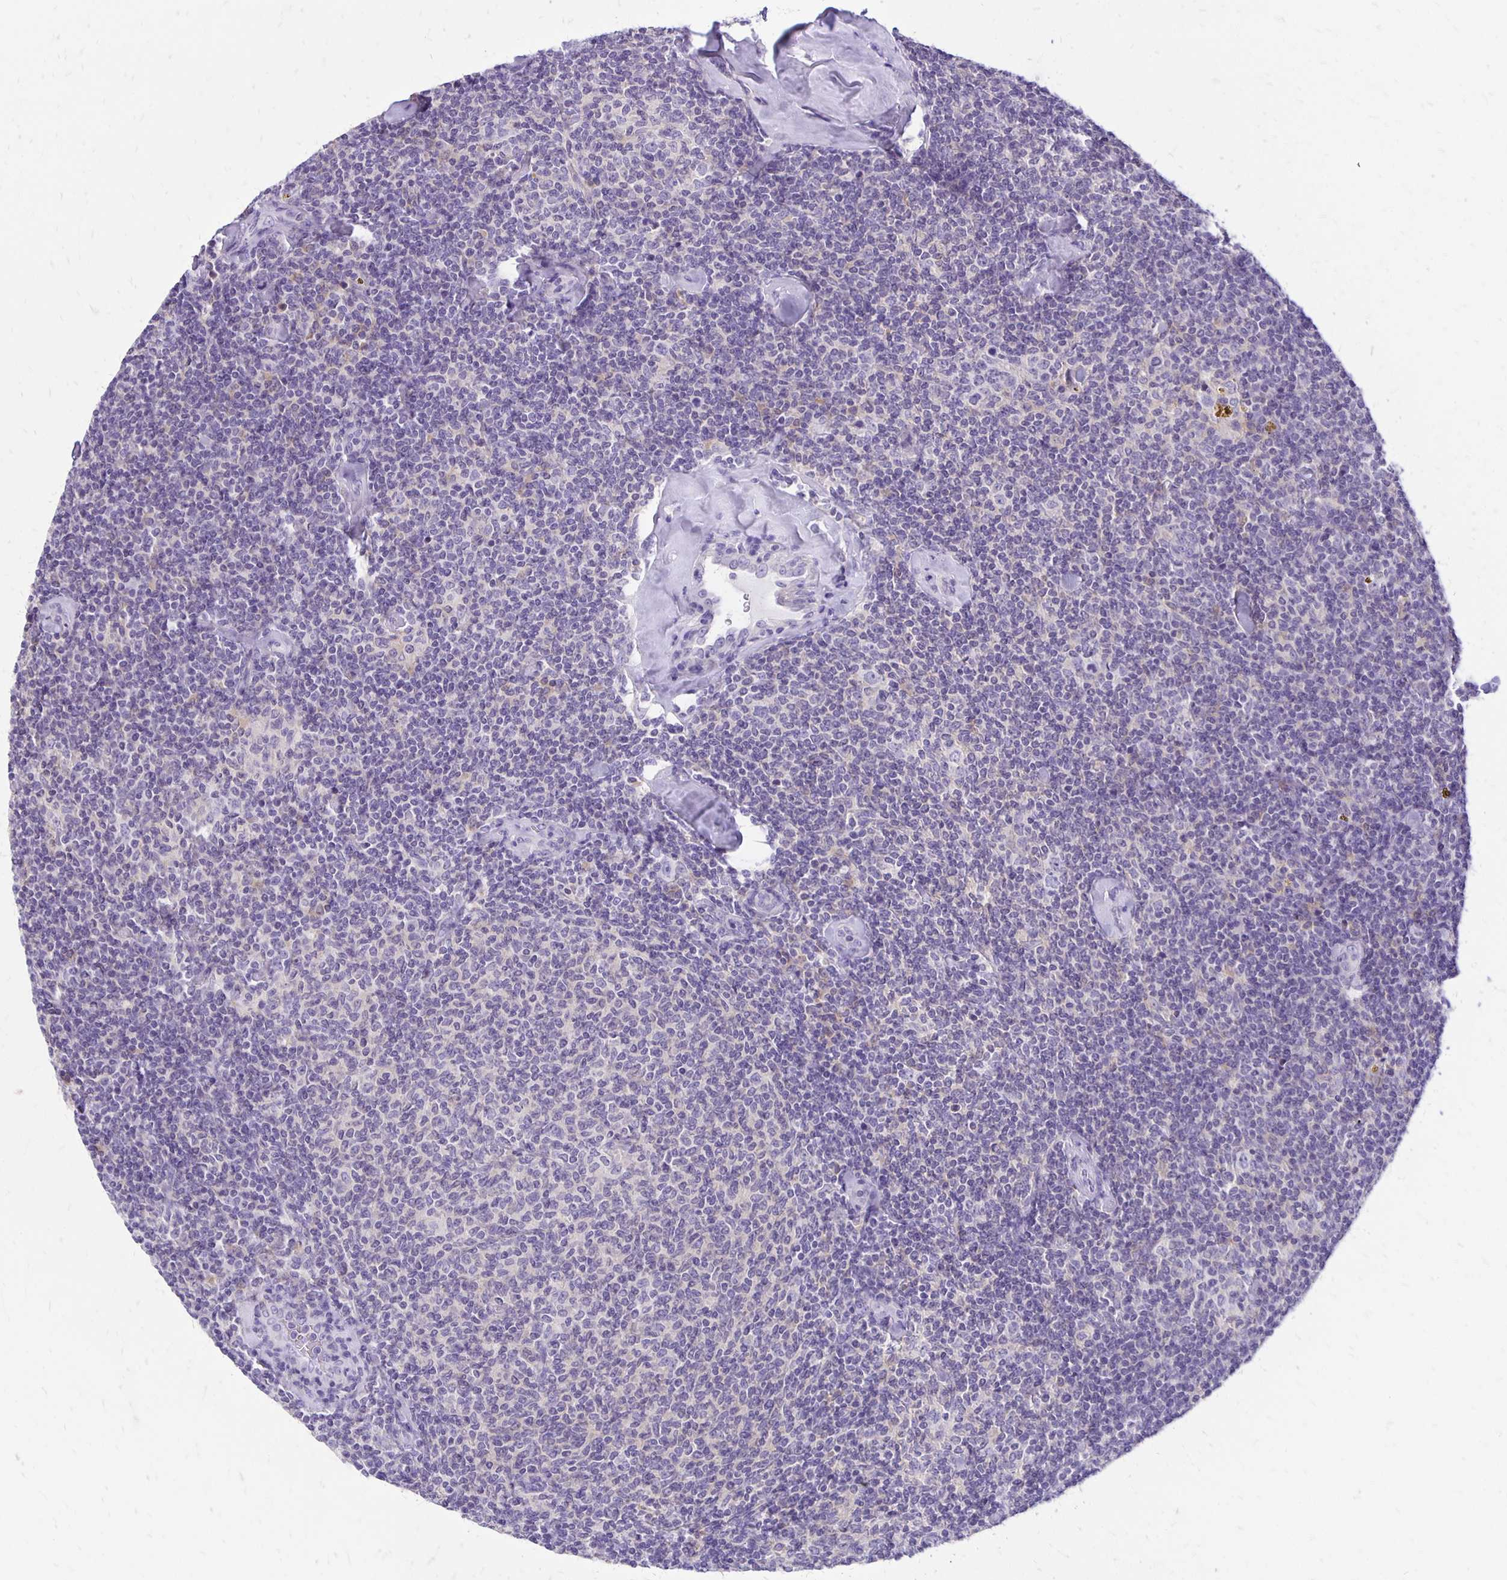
{"staining": {"intensity": "negative", "quantity": "none", "location": "none"}, "tissue": "lymphoma", "cell_type": "Tumor cells", "image_type": "cancer", "snomed": [{"axis": "morphology", "description": "Malignant lymphoma, non-Hodgkin's type, Low grade"}, {"axis": "topography", "description": "Lymph node"}], "caption": "A photomicrograph of human lymphoma is negative for staining in tumor cells.", "gene": "ANKRD45", "patient": {"sex": "female", "age": 56}}